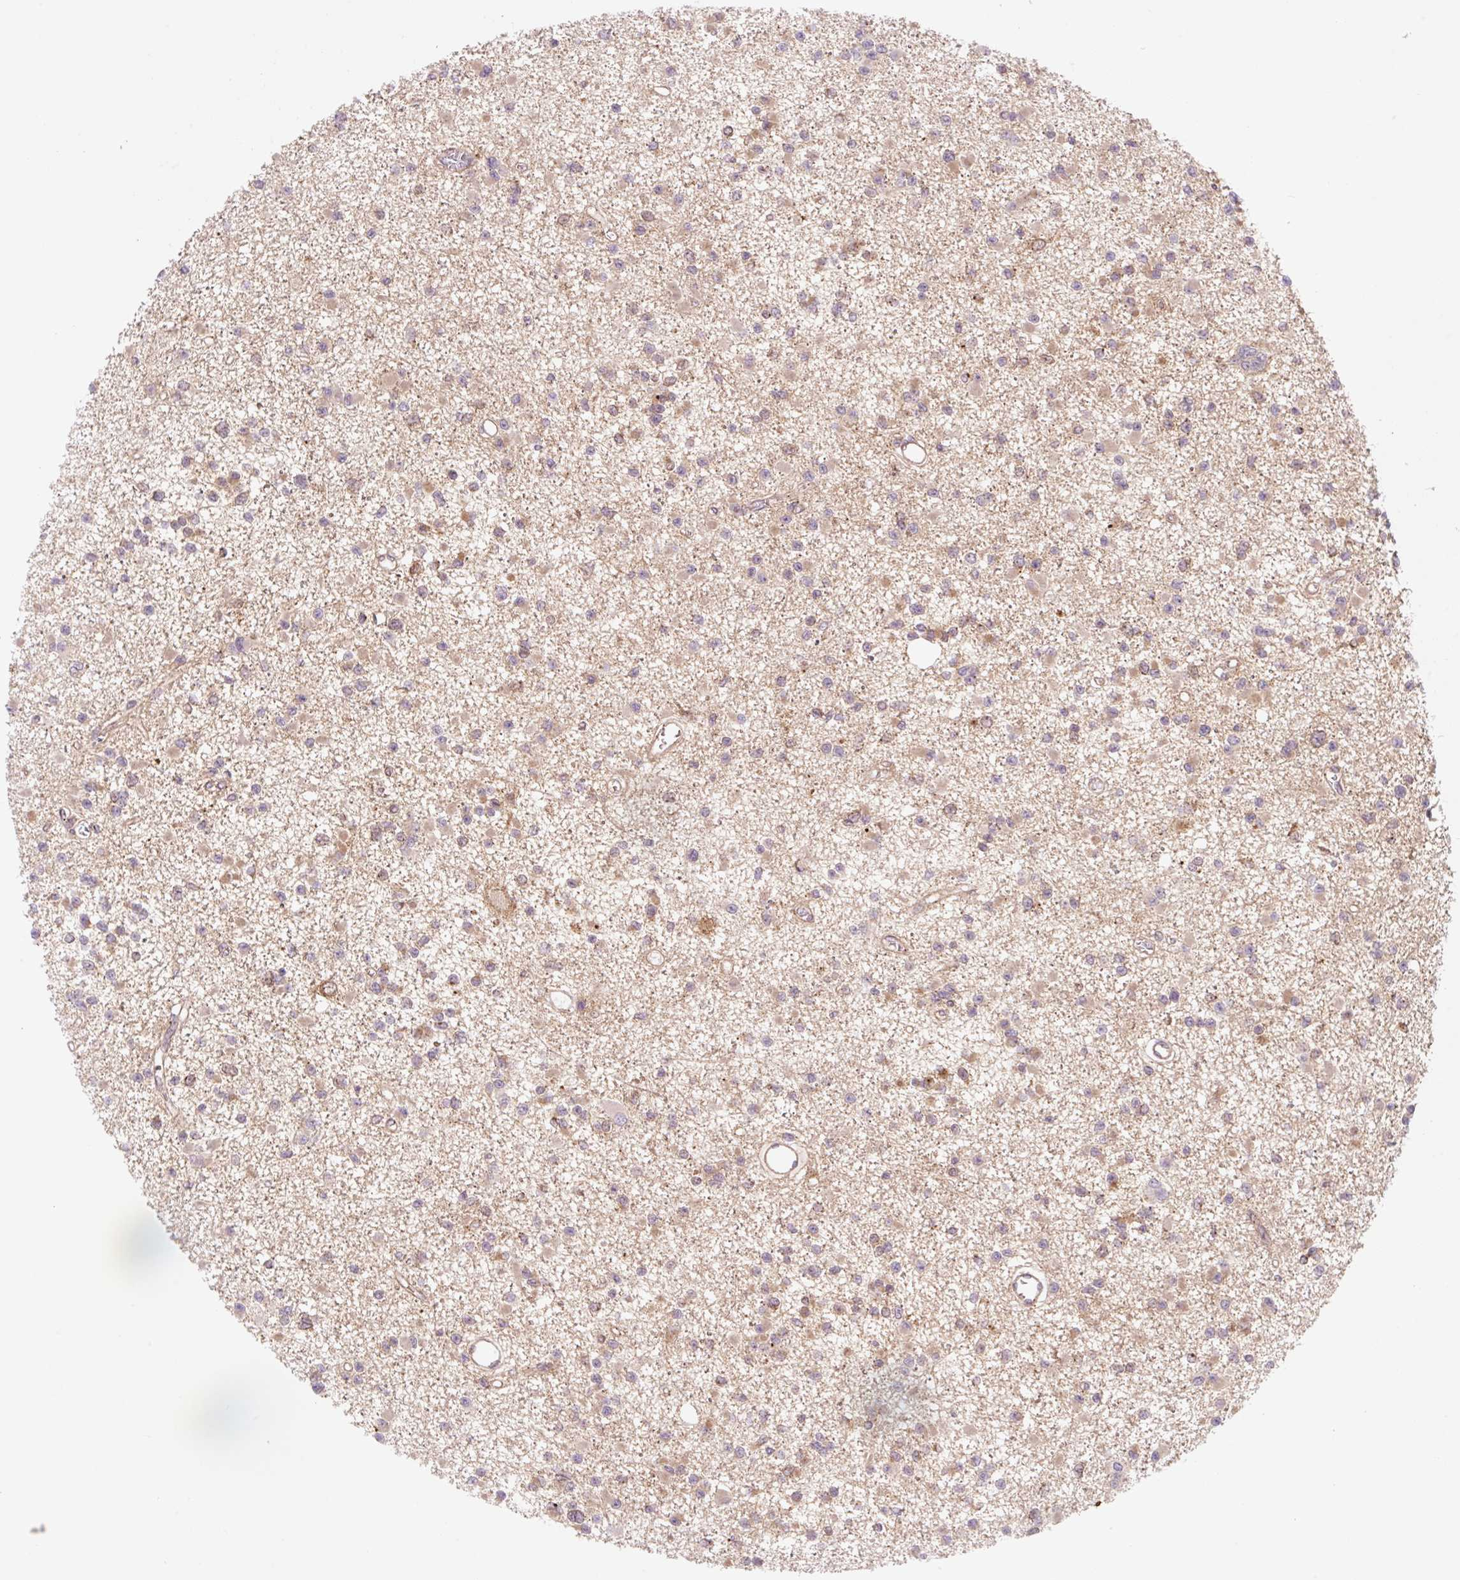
{"staining": {"intensity": "weak", "quantity": ">75%", "location": "cytoplasmic/membranous"}, "tissue": "glioma", "cell_type": "Tumor cells", "image_type": "cancer", "snomed": [{"axis": "morphology", "description": "Glioma, malignant, Low grade"}, {"axis": "topography", "description": "Brain"}], "caption": "Immunohistochemical staining of human glioma demonstrates weak cytoplasmic/membranous protein positivity in approximately >75% of tumor cells. Nuclei are stained in blue.", "gene": "VPS4A", "patient": {"sex": "female", "age": 22}}